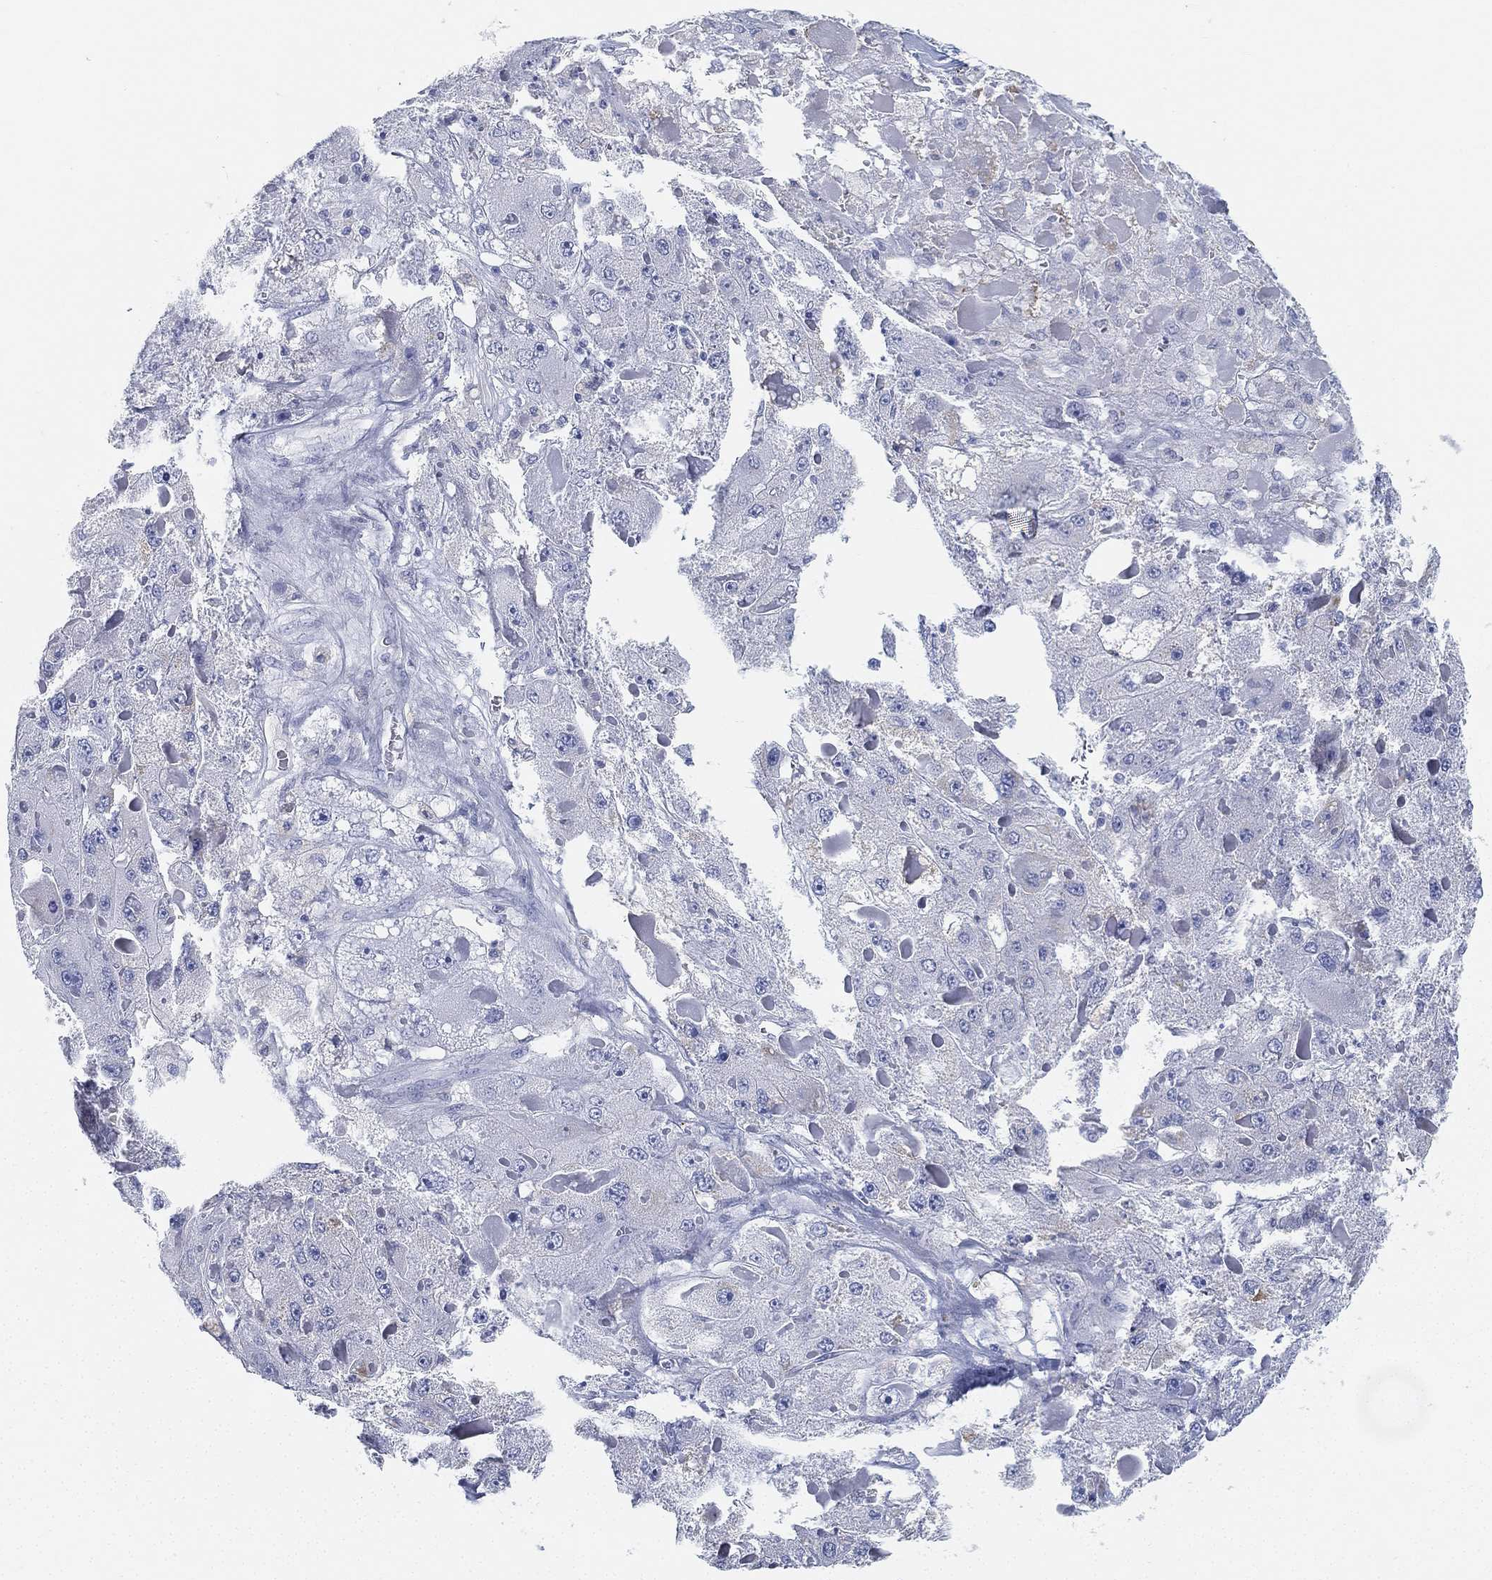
{"staining": {"intensity": "negative", "quantity": "none", "location": "none"}, "tissue": "liver cancer", "cell_type": "Tumor cells", "image_type": "cancer", "snomed": [{"axis": "morphology", "description": "Carcinoma, Hepatocellular, NOS"}, {"axis": "topography", "description": "Liver"}], "caption": "Liver hepatocellular carcinoma was stained to show a protein in brown. There is no significant expression in tumor cells. (DAB (3,3'-diaminobenzidine) immunohistochemistry (IHC) with hematoxylin counter stain).", "gene": "GPR61", "patient": {"sex": "female", "age": 73}}